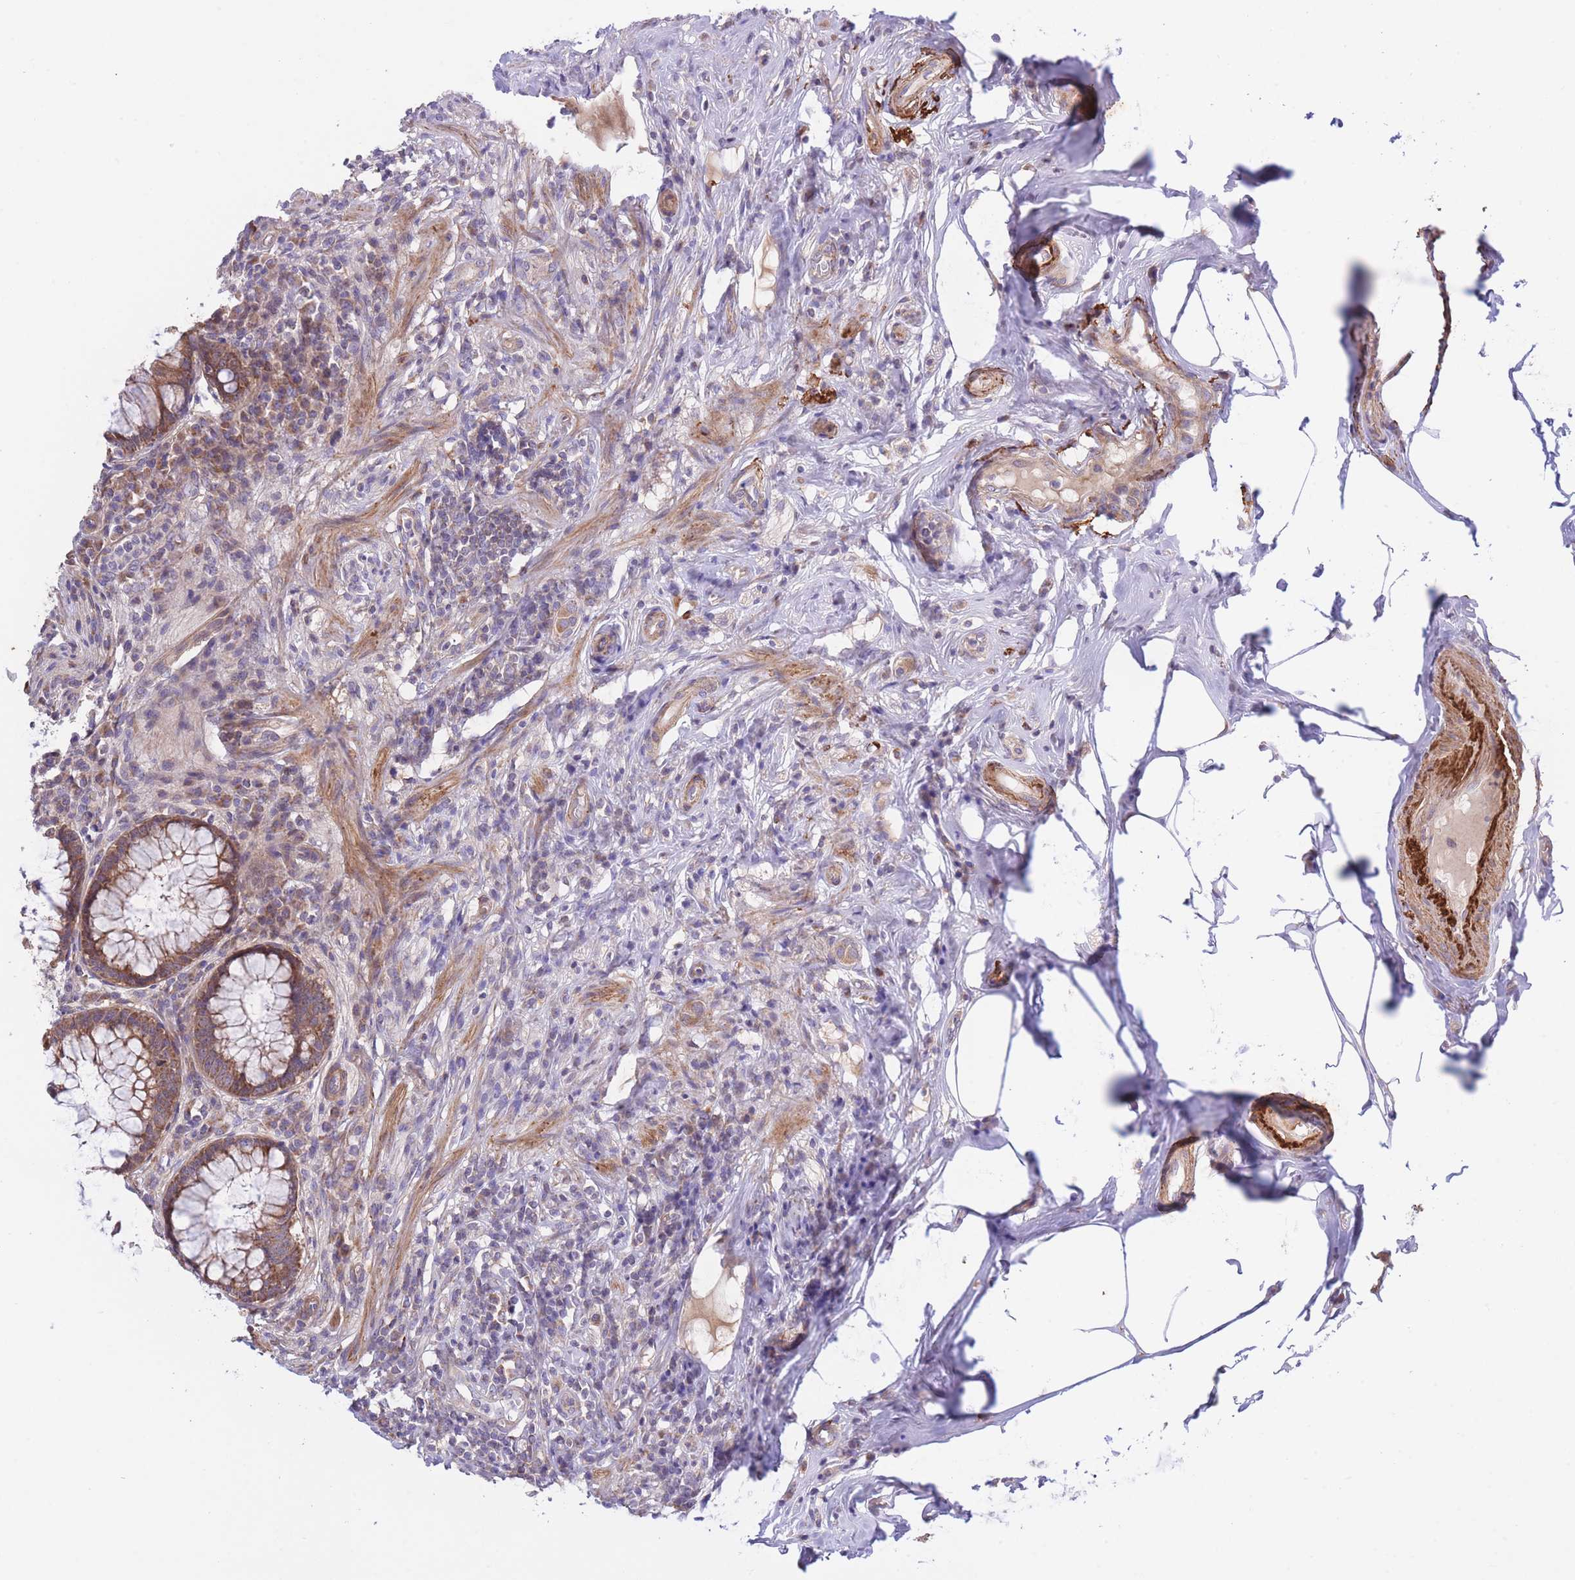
{"staining": {"intensity": "moderate", "quantity": ">75%", "location": "cytoplasmic/membranous"}, "tissue": "appendix", "cell_type": "Glandular cells", "image_type": "normal", "snomed": [{"axis": "morphology", "description": "Normal tissue, NOS"}, {"axis": "topography", "description": "Appendix"}], "caption": "An IHC photomicrograph of benign tissue is shown. Protein staining in brown shows moderate cytoplasmic/membranous positivity in appendix within glandular cells.", "gene": "ATP13A2", "patient": {"sex": "male", "age": 83}}